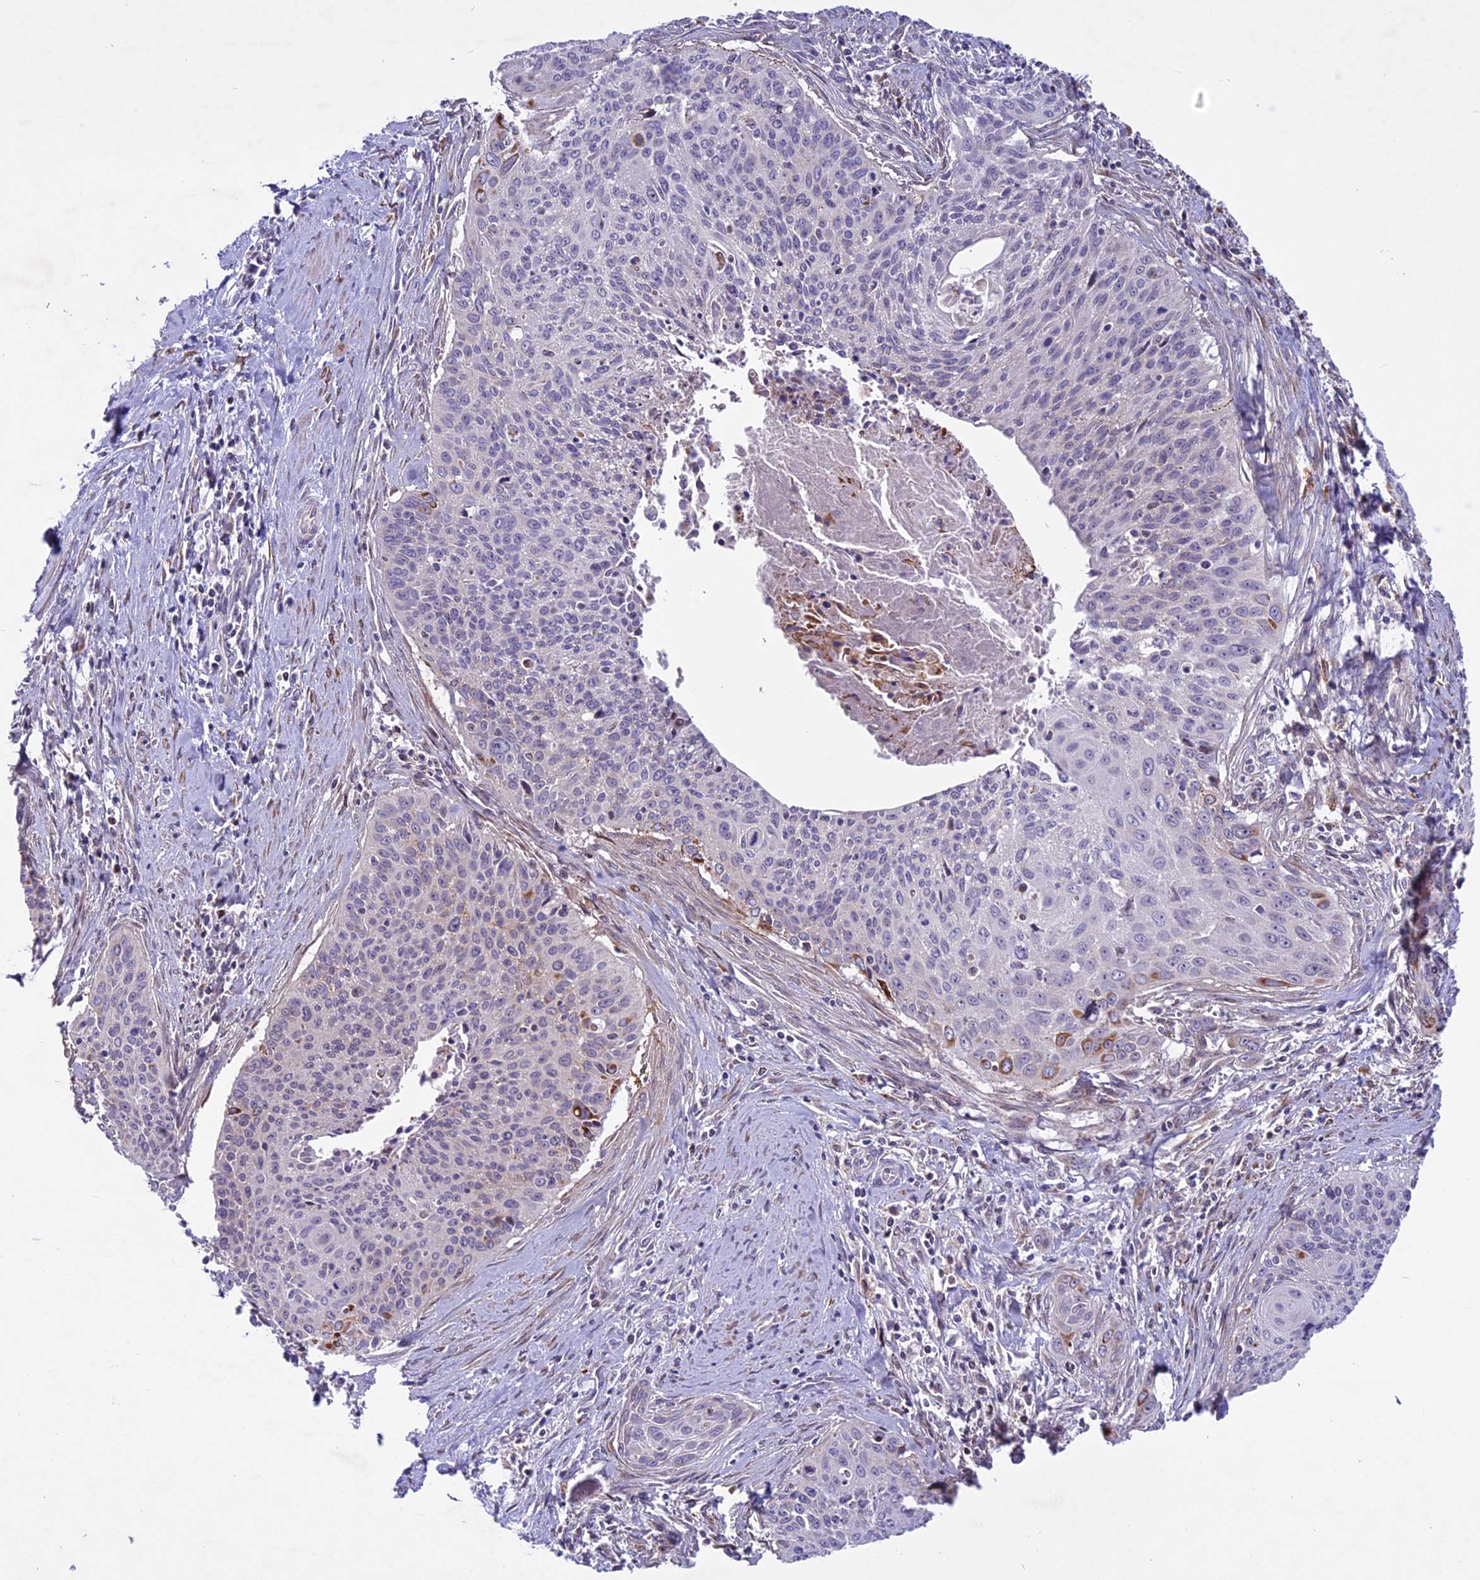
{"staining": {"intensity": "negative", "quantity": "none", "location": "none"}, "tissue": "cervical cancer", "cell_type": "Tumor cells", "image_type": "cancer", "snomed": [{"axis": "morphology", "description": "Squamous cell carcinoma, NOS"}, {"axis": "topography", "description": "Cervix"}], "caption": "The micrograph demonstrates no staining of tumor cells in cervical squamous cell carcinoma.", "gene": "MIEF2", "patient": {"sex": "female", "age": 55}}